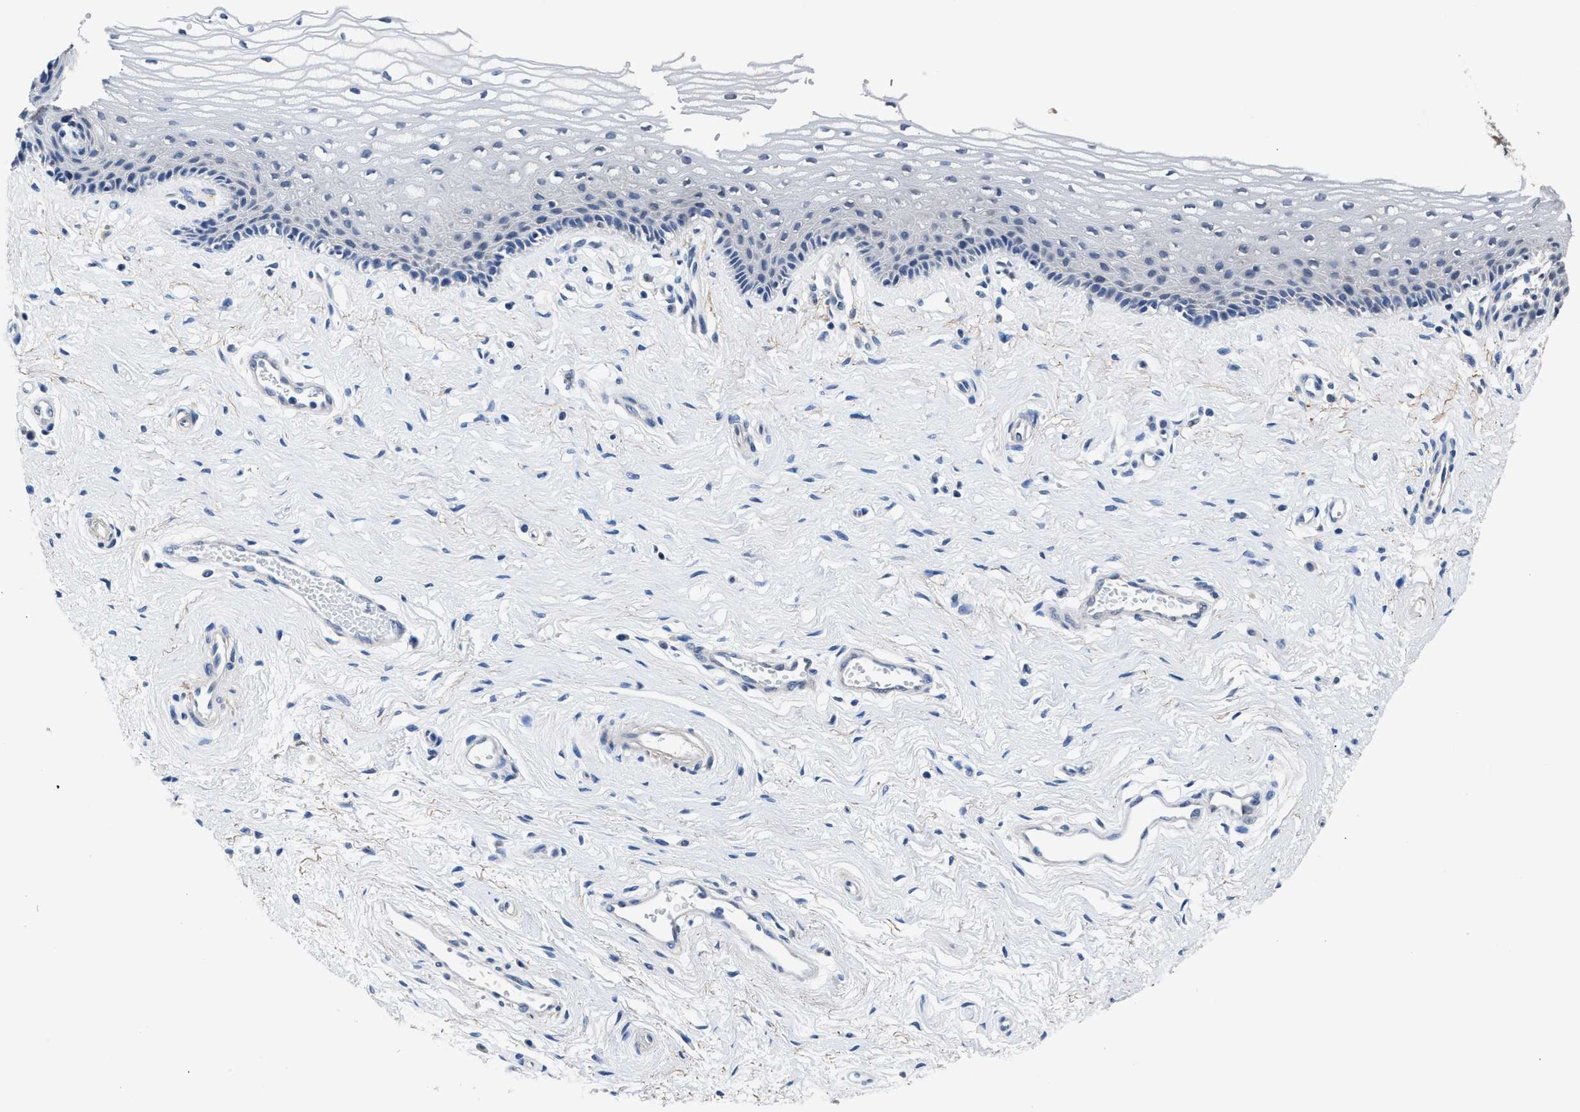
{"staining": {"intensity": "negative", "quantity": "none", "location": "none"}, "tissue": "vagina", "cell_type": "Squamous epithelial cells", "image_type": "normal", "snomed": [{"axis": "morphology", "description": "Normal tissue, NOS"}, {"axis": "topography", "description": "Vagina"}], "caption": "Protein analysis of normal vagina reveals no significant expression in squamous epithelial cells.", "gene": "MYH3", "patient": {"sex": "female", "age": 46}}